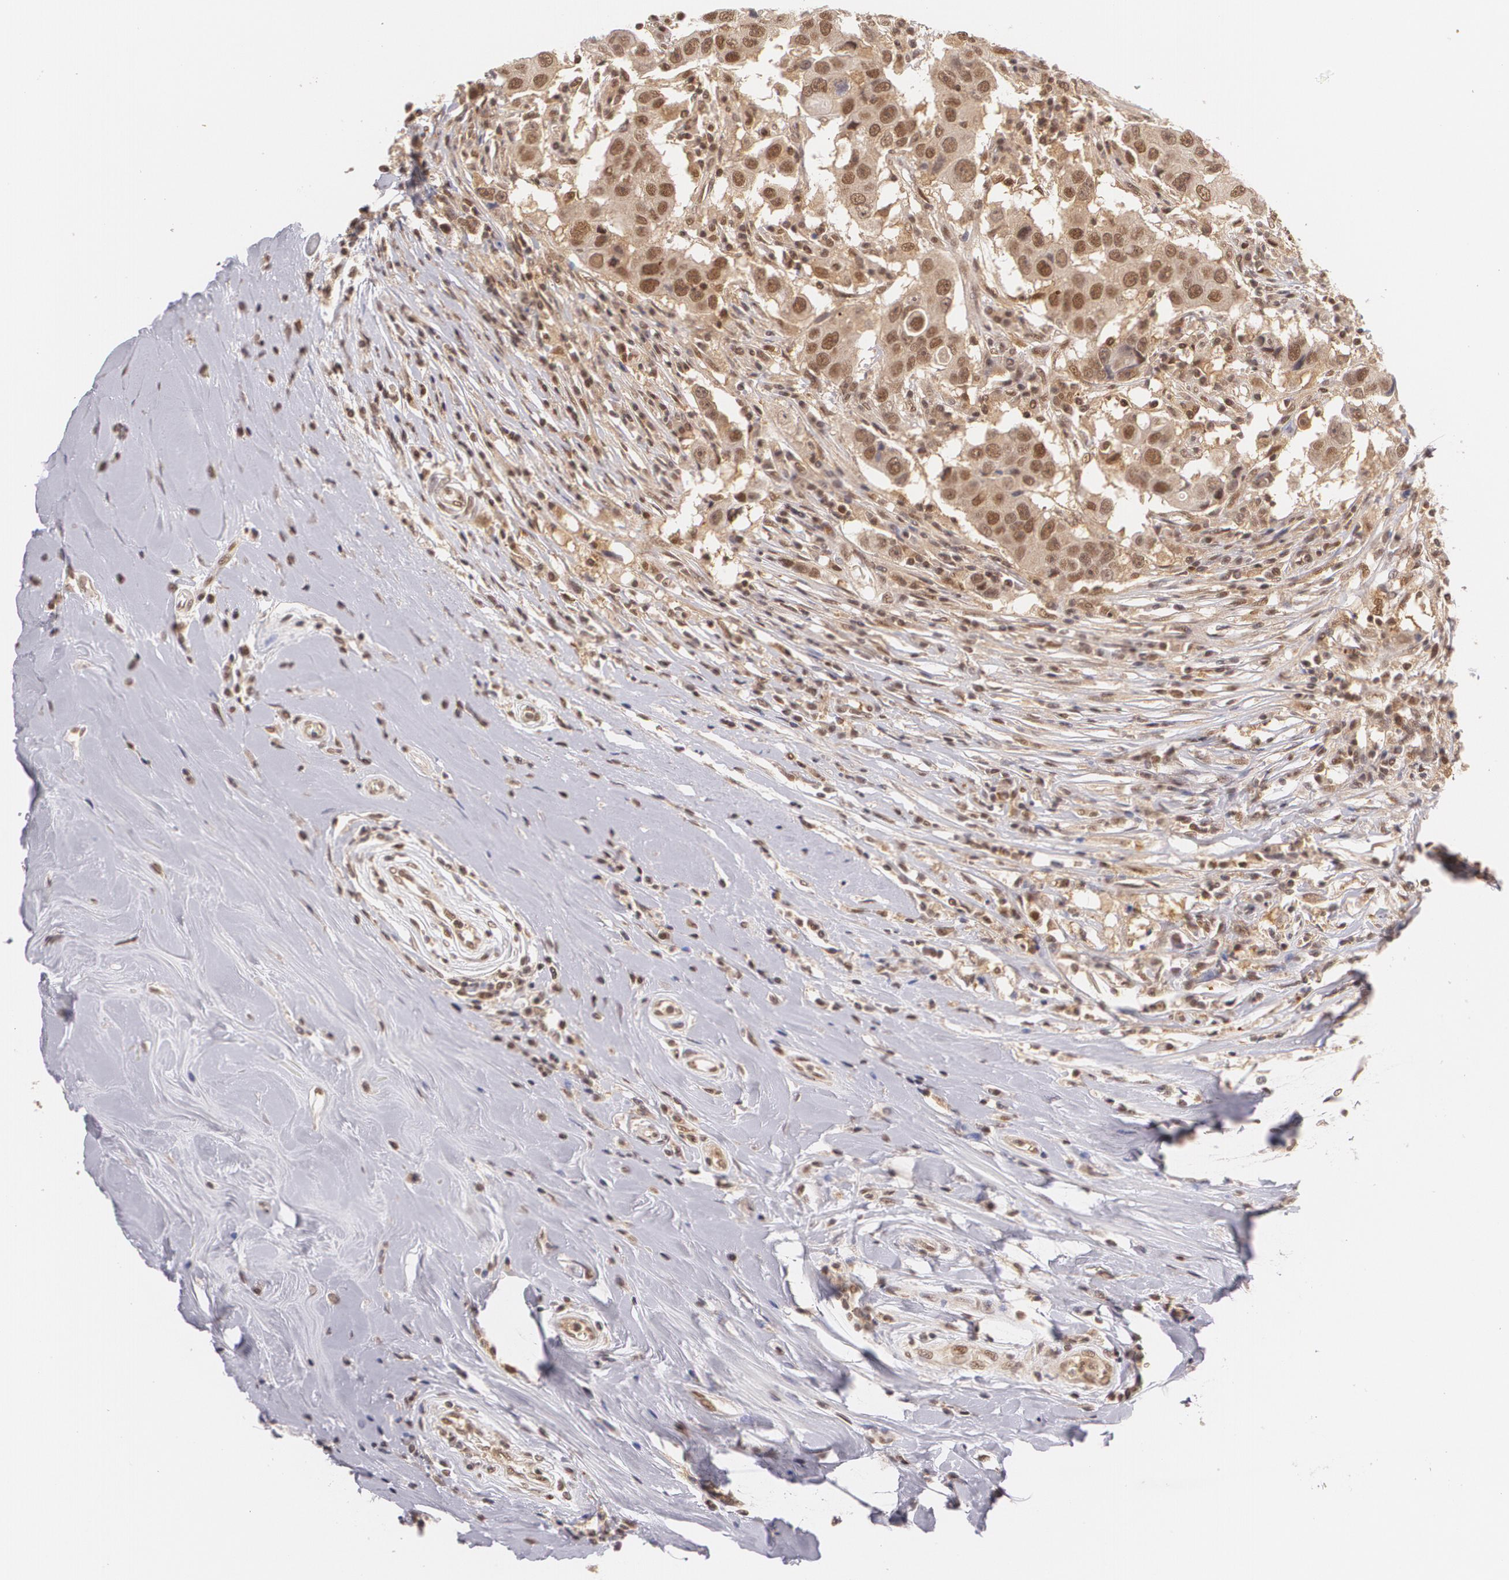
{"staining": {"intensity": "moderate", "quantity": ">75%", "location": "cytoplasmic/membranous,nuclear"}, "tissue": "breast cancer", "cell_type": "Tumor cells", "image_type": "cancer", "snomed": [{"axis": "morphology", "description": "Duct carcinoma"}, {"axis": "topography", "description": "Breast"}], "caption": "A brown stain shows moderate cytoplasmic/membranous and nuclear staining of a protein in human intraductal carcinoma (breast) tumor cells.", "gene": "CUL2", "patient": {"sex": "female", "age": 27}}